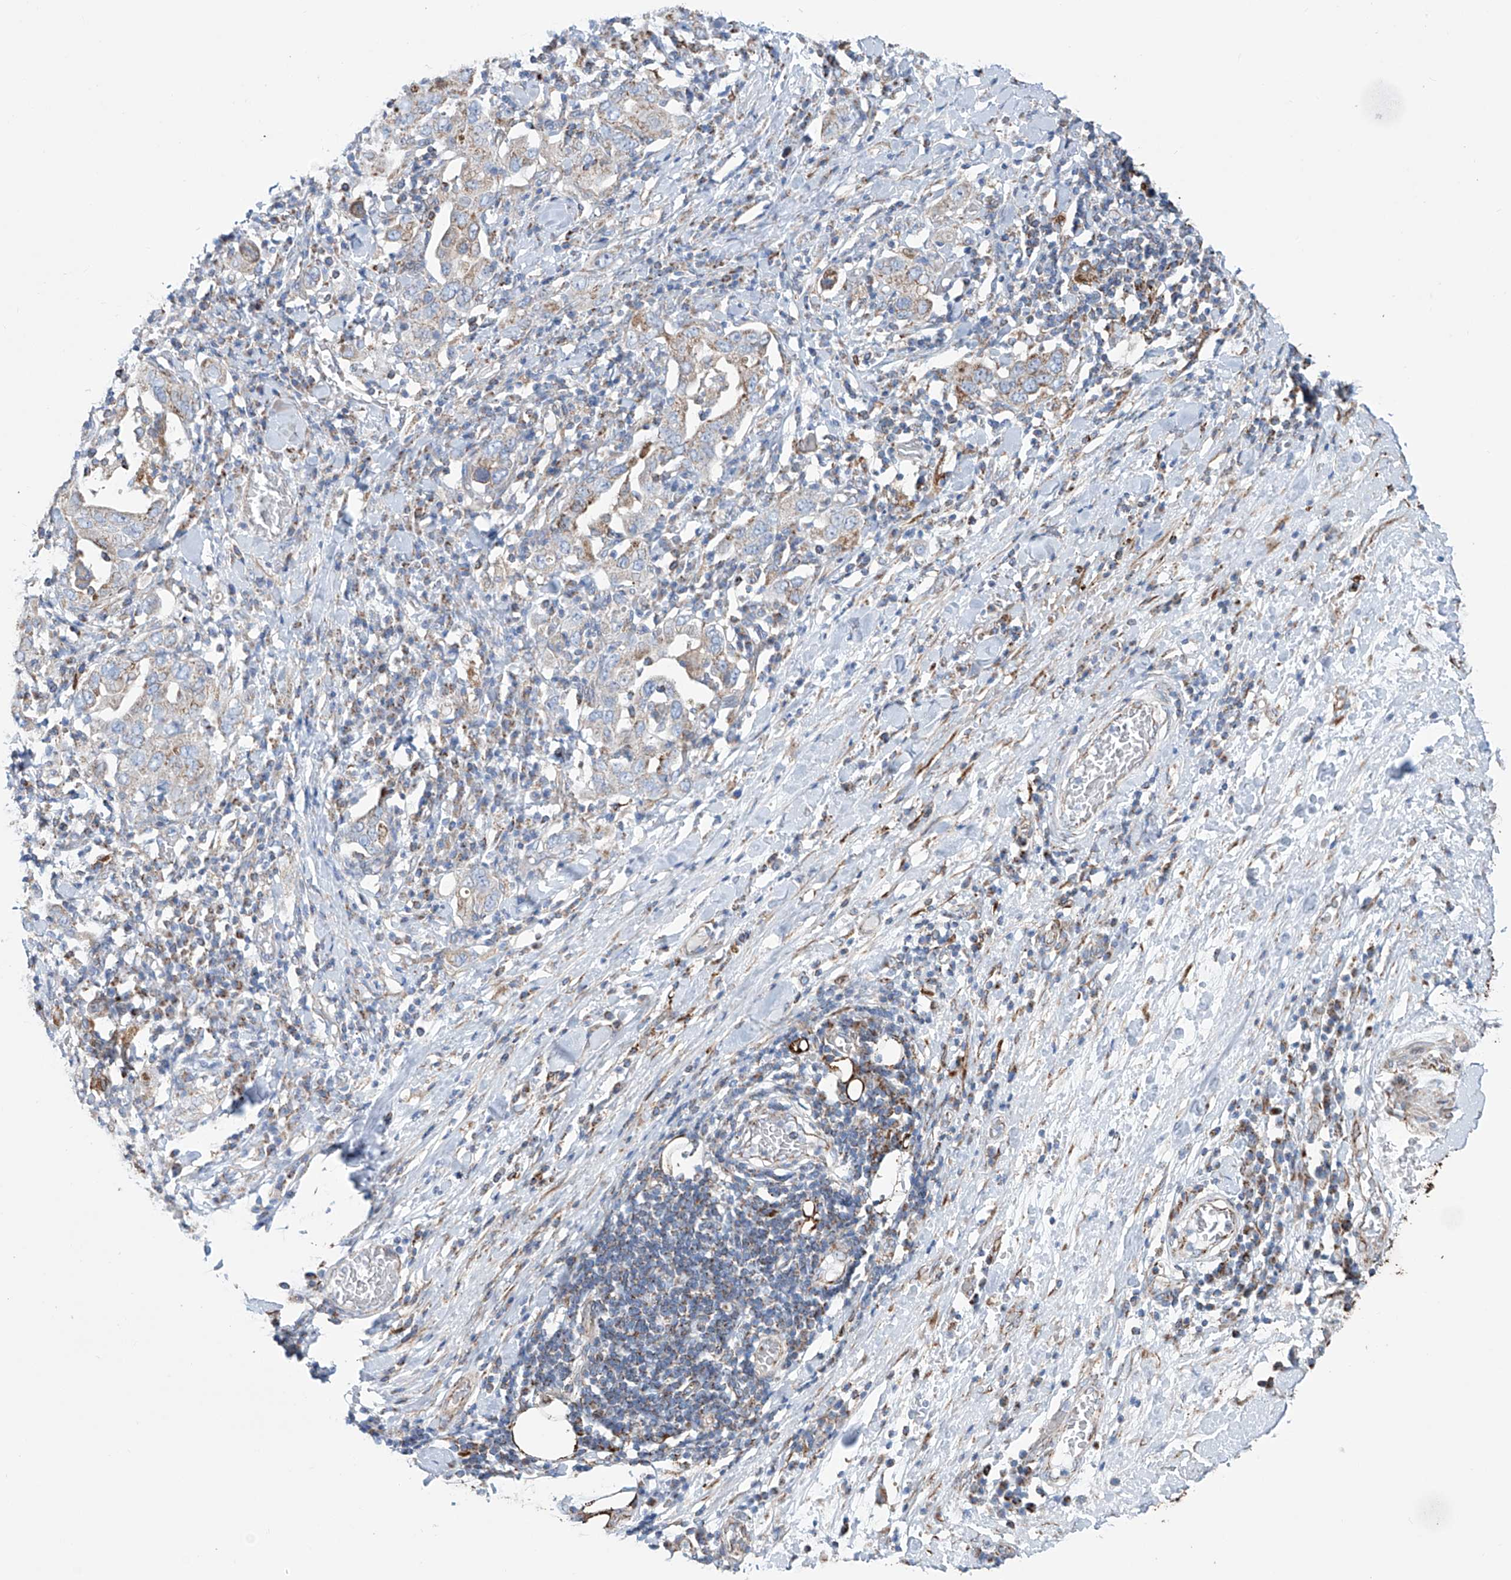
{"staining": {"intensity": "moderate", "quantity": "<25%", "location": "cytoplasmic/membranous"}, "tissue": "stomach cancer", "cell_type": "Tumor cells", "image_type": "cancer", "snomed": [{"axis": "morphology", "description": "Adenocarcinoma, NOS"}, {"axis": "topography", "description": "Stomach, upper"}], "caption": "Approximately <25% of tumor cells in human adenocarcinoma (stomach) show moderate cytoplasmic/membranous protein staining as visualized by brown immunohistochemical staining.", "gene": "ALDH6A1", "patient": {"sex": "male", "age": 62}}